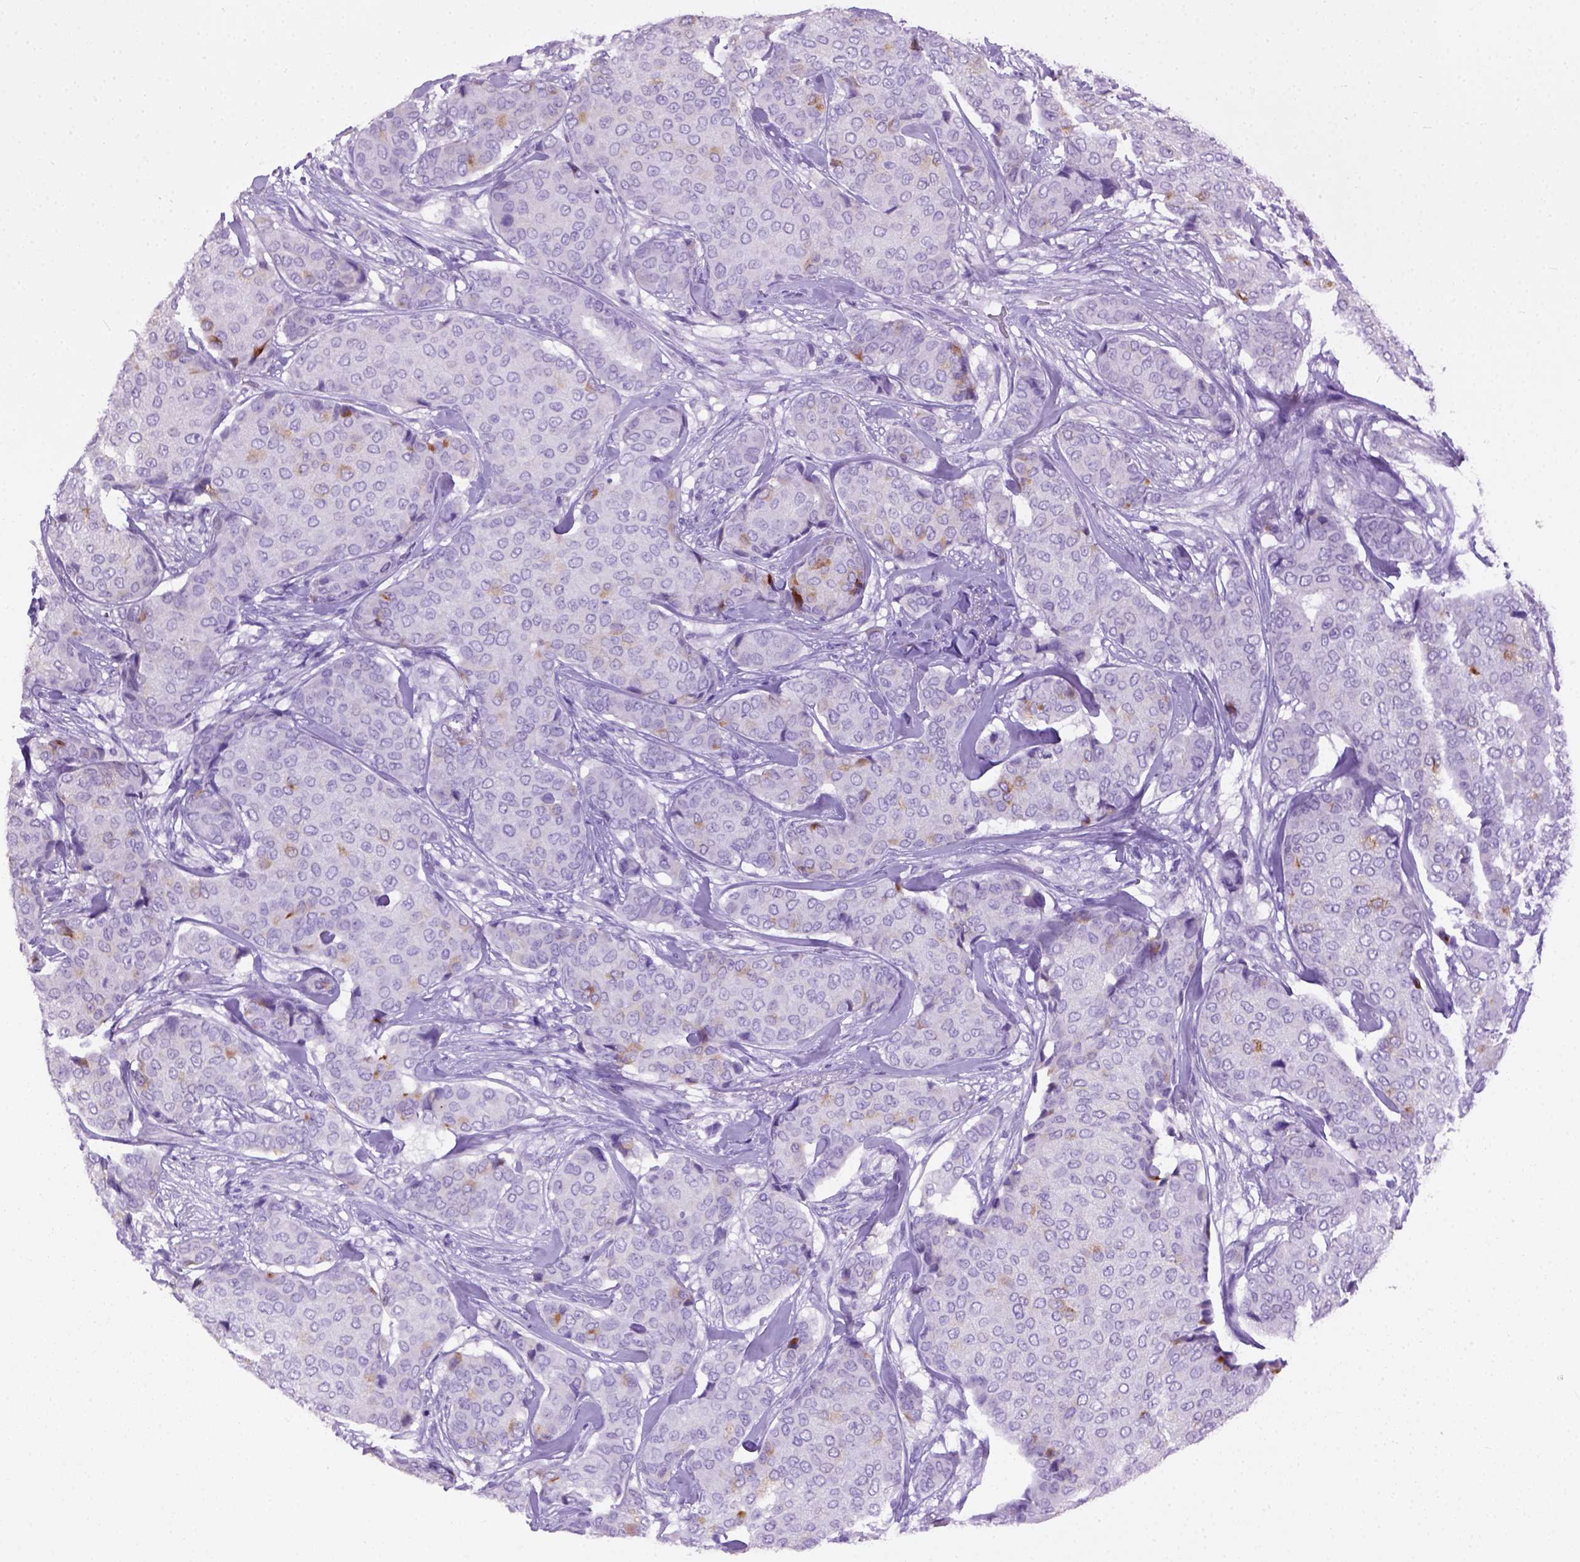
{"staining": {"intensity": "negative", "quantity": "none", "location": "none"}, "tissue": "breast cancer", "cell_type": "Tumor cells", "image_type": "cancer", "snomed": [{"axis": "morphology", "description": "Duct carcinoma"}, {"axis": "topography", "description": "Breast"}], "caption": "The micrograph displays no staining of tumor cells in breast cancer (invasive ductal carcinoma). Nuclei are stained in blue.", "gene": "CYP24A1", "patient": {"sex": "female", "age": 75}}